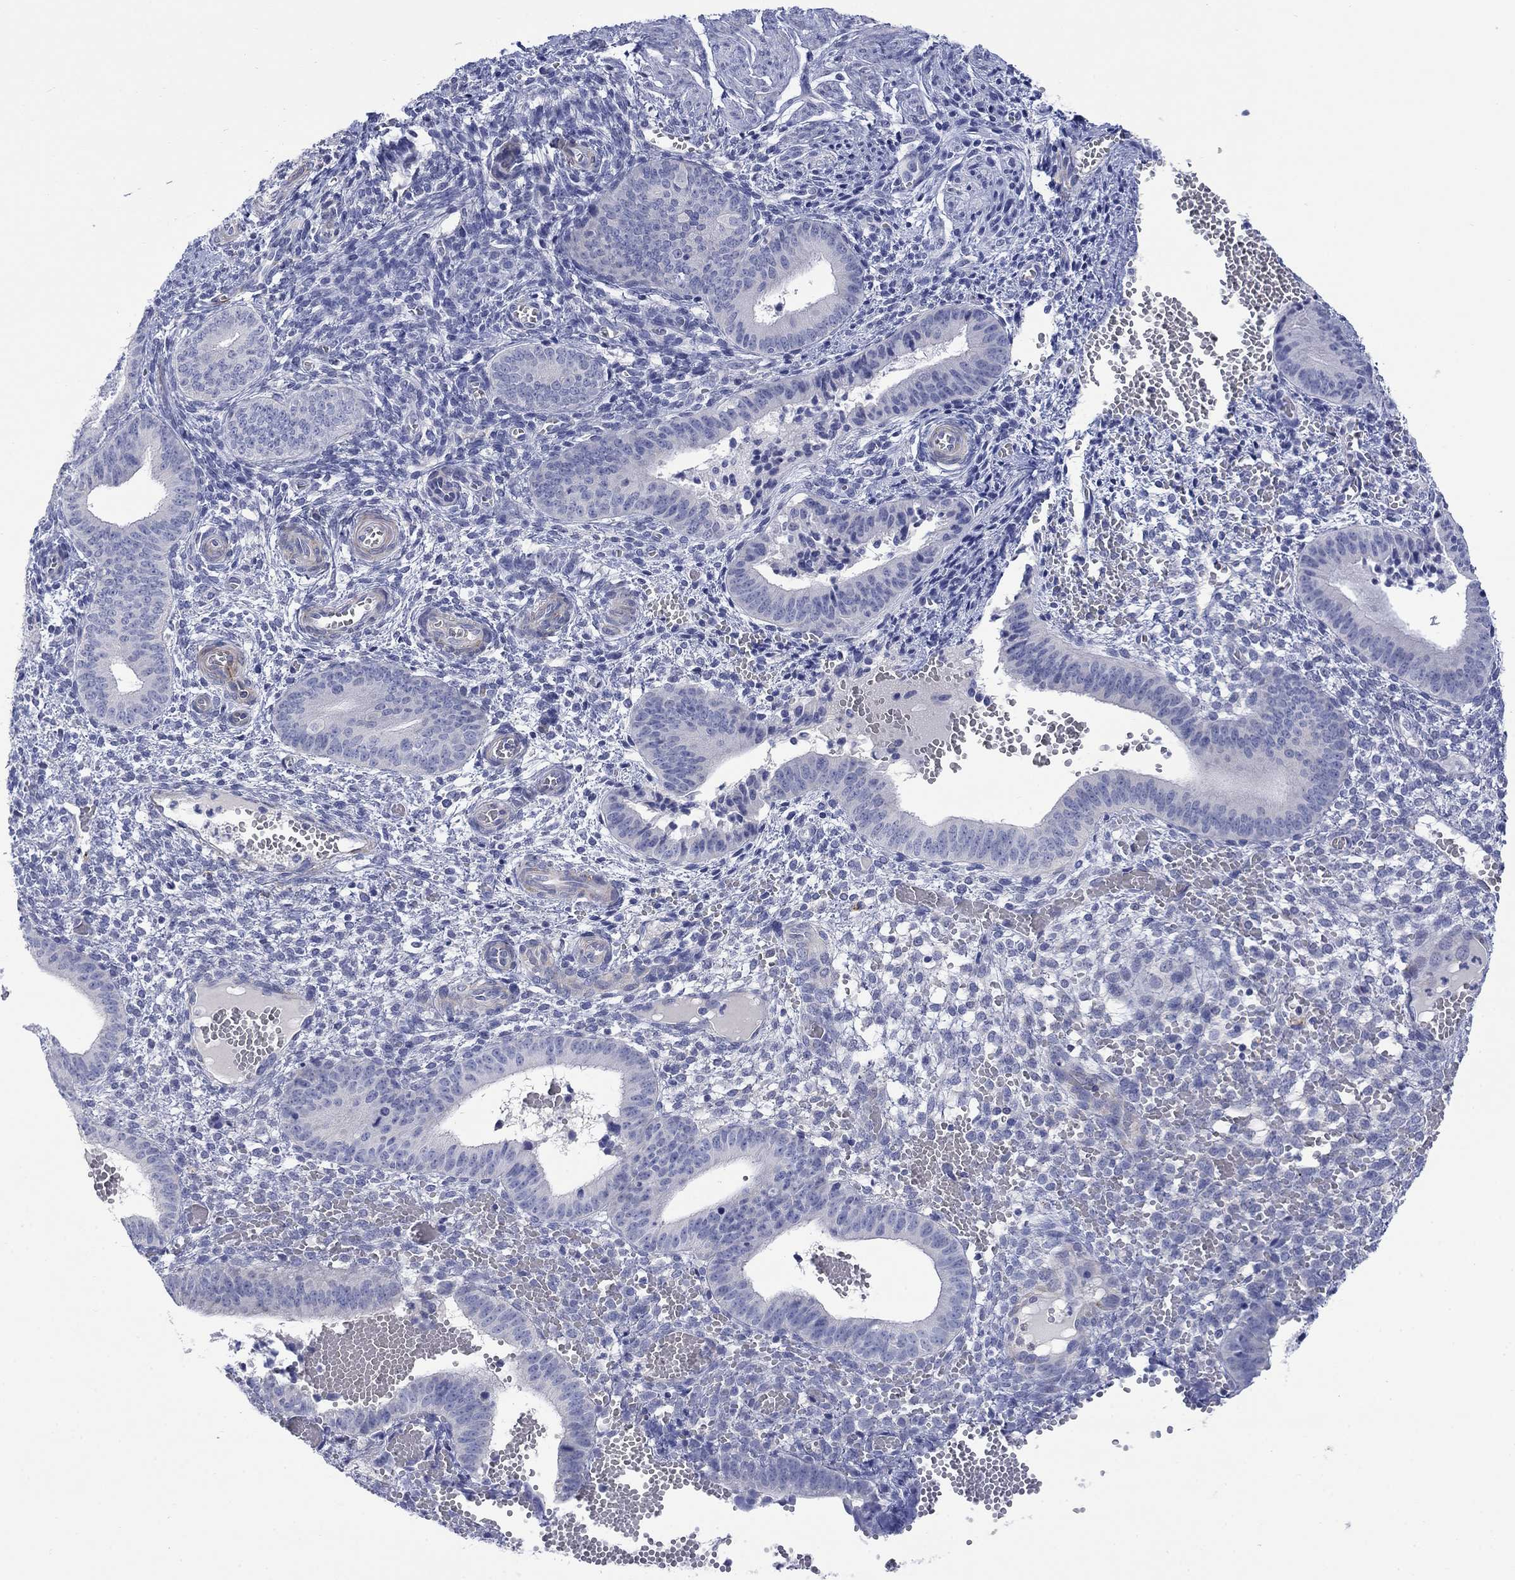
{"staining": {"intensity": "negative", "quantity": "none", "location": "none"}, "tissue": "endometrium", "cell_type": "Cells in endometrial stroma", "image_type": "normal", "snomed": [{"axis": "morphology", "description": "Normal tissue, NOS"}, {"axis": "topography", "description": "Endometrium"}], "caption": "Immunohistochemistry histopathology image of benign human endometrium stained for a protein (brown), which demonstrates no expression in cells in endometrial stroma.", "gene": "PTPRZ1", "patient": {"sex": "female", "age": 42}}